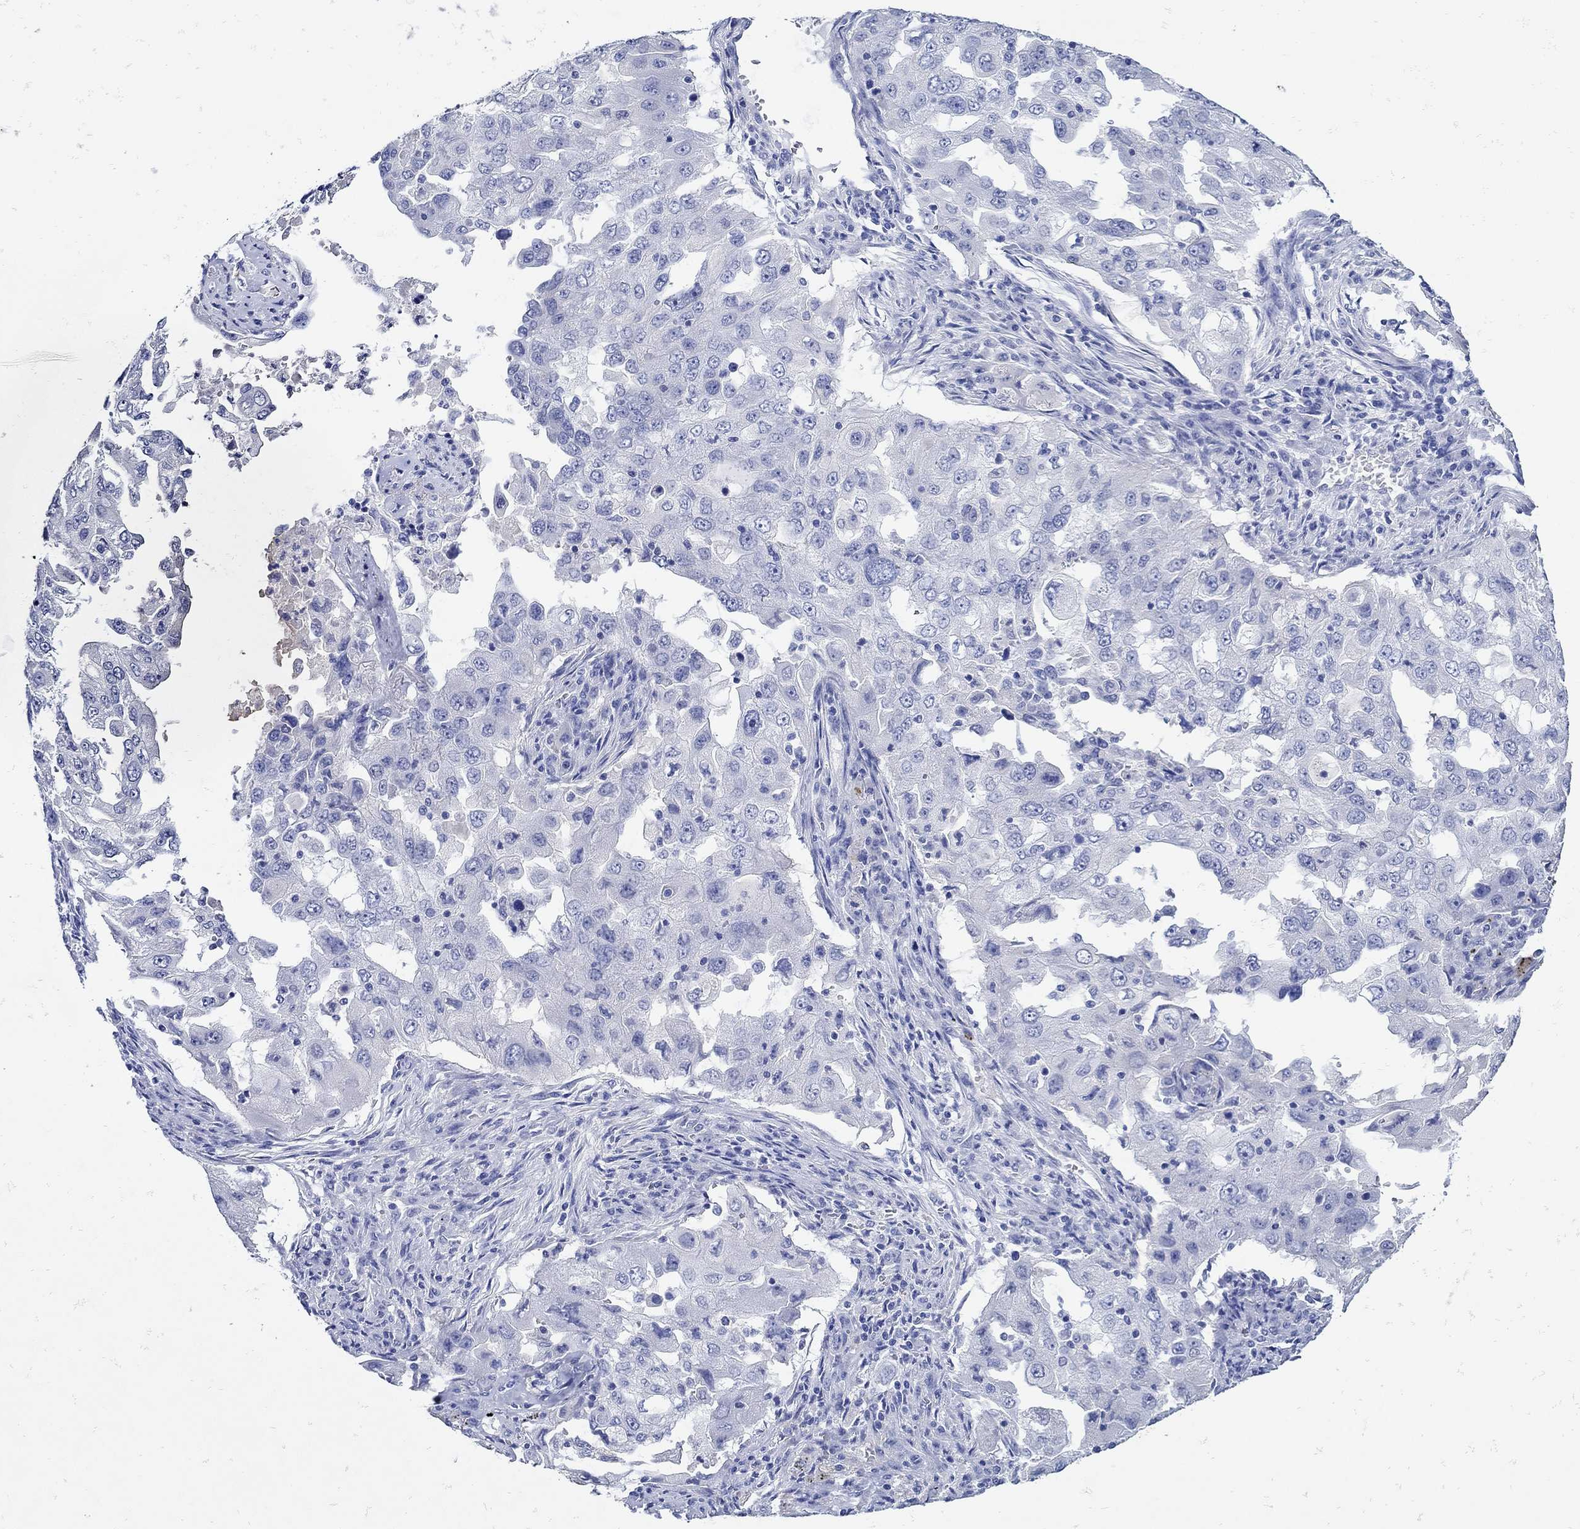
{"staining": {"intensity": "negative", "quantity": "none", "location": "none"}, "tissue": "lung cancer", "cell_type": "Tumor cells", "image_type": "cancer", "snomed": [{"axis": "morphology", "description": "Adenocarcinoma, NOS"}, {"axis": "topography", "description": "Lung"}], "caption": "Lung adenocarcinoma was stained to show a protein in brown. There is no significant expression in tumor cells. (IHC, brightfield microscopy, high magnification).", "gene": "NOS1", "patient": {"sex": "female", "age": 61}}